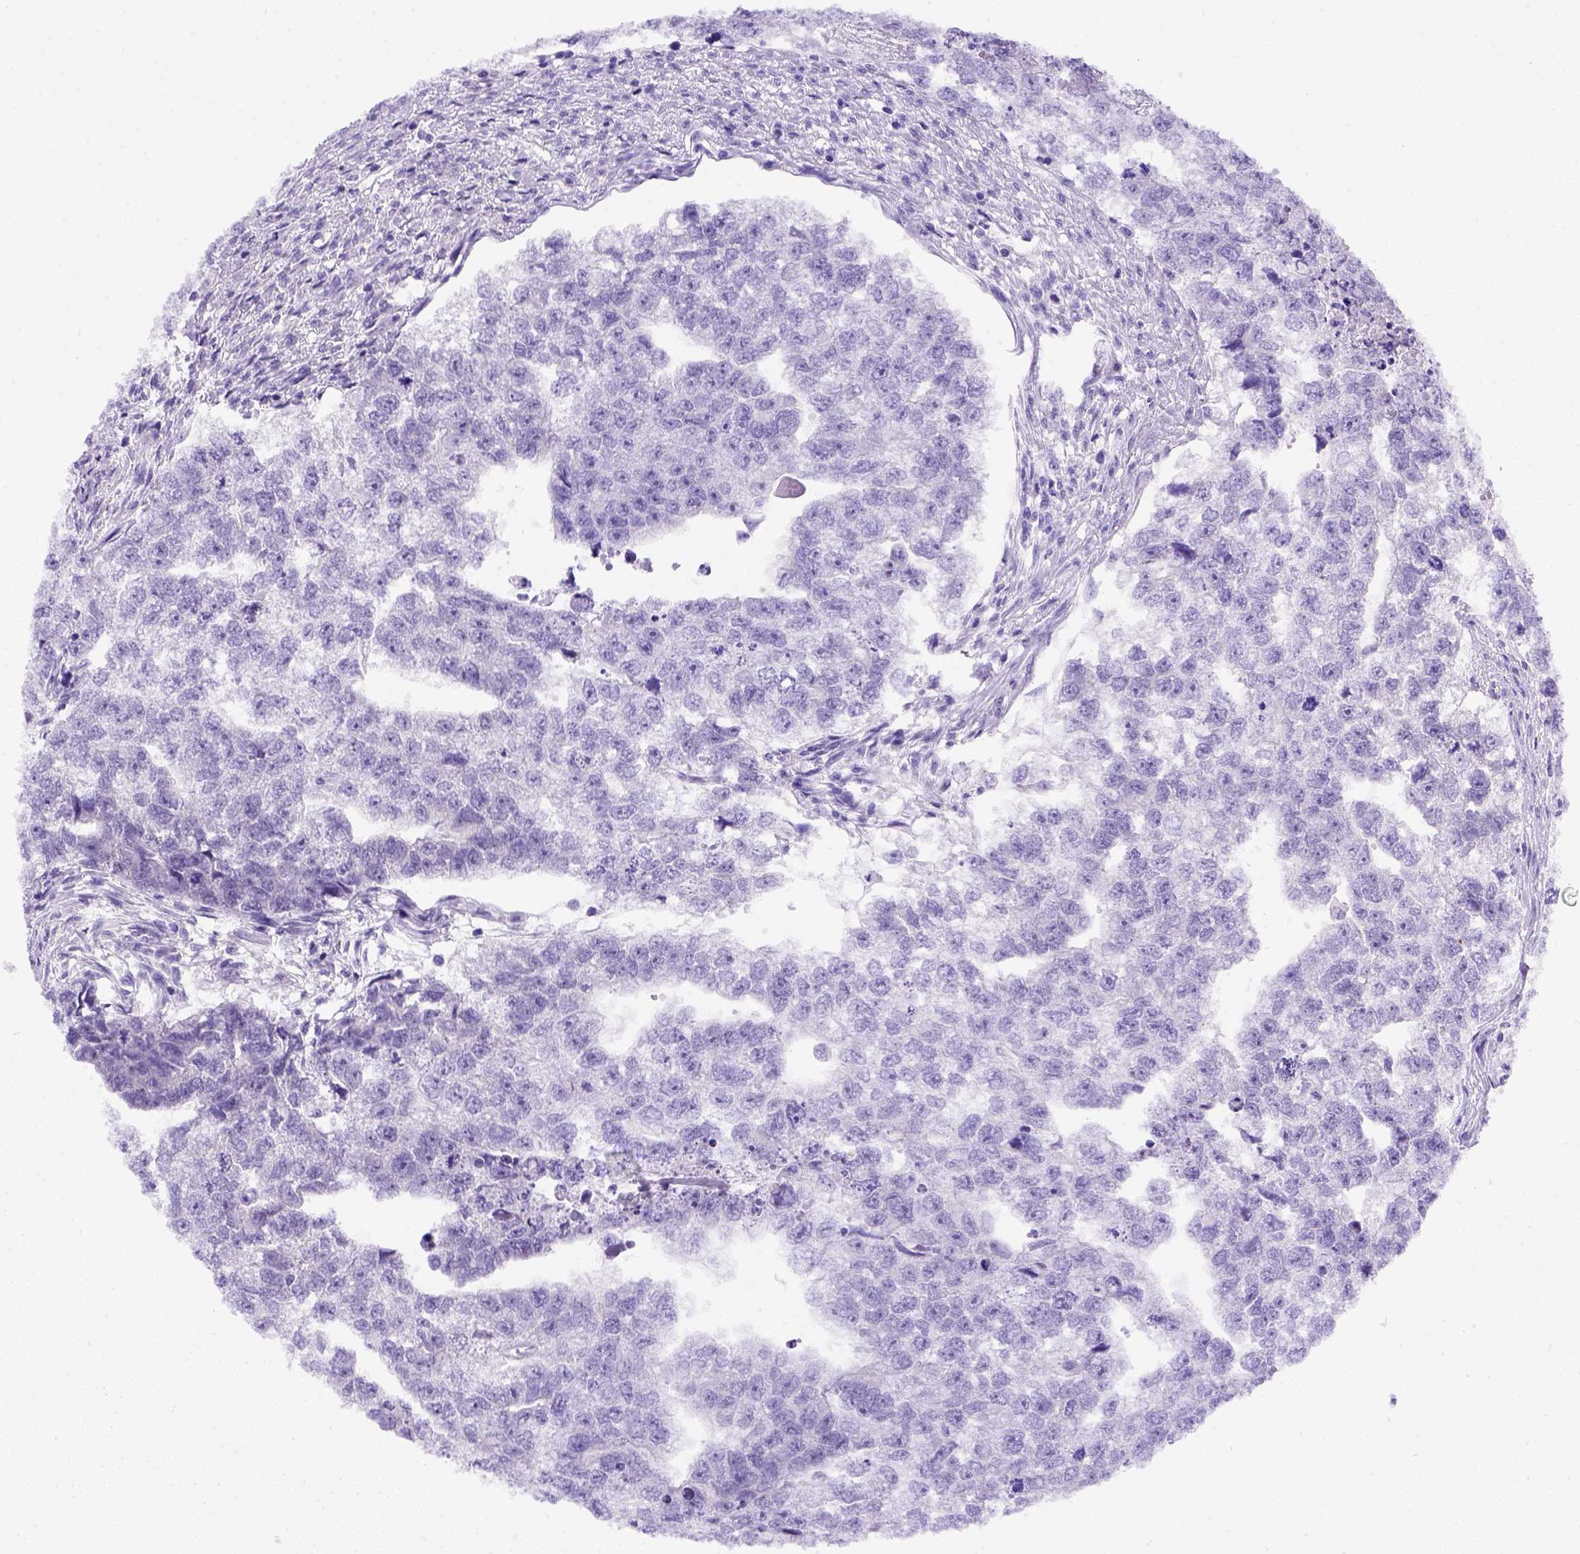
{"staining": {"intensity": "negative", "quantity": "none", "location": "none"}, "tissue": "testis cancer", "cell_type": "Tumor cells", "image_type": "cancer", "snomed": [{"axis": "morphology", "description": "Carcinoma, Embryonal, NOS"}, {"axis": "morphology", "description": "Teratoma, malignant, NOS"}, {"axis": "topography", "description": "Testis"}], "caption": "Tumor cells show no significant positivity in embryonal carcinoma (testis).", "gene": "FOXI1", "patient": {"sex": "male", "age": 44}}